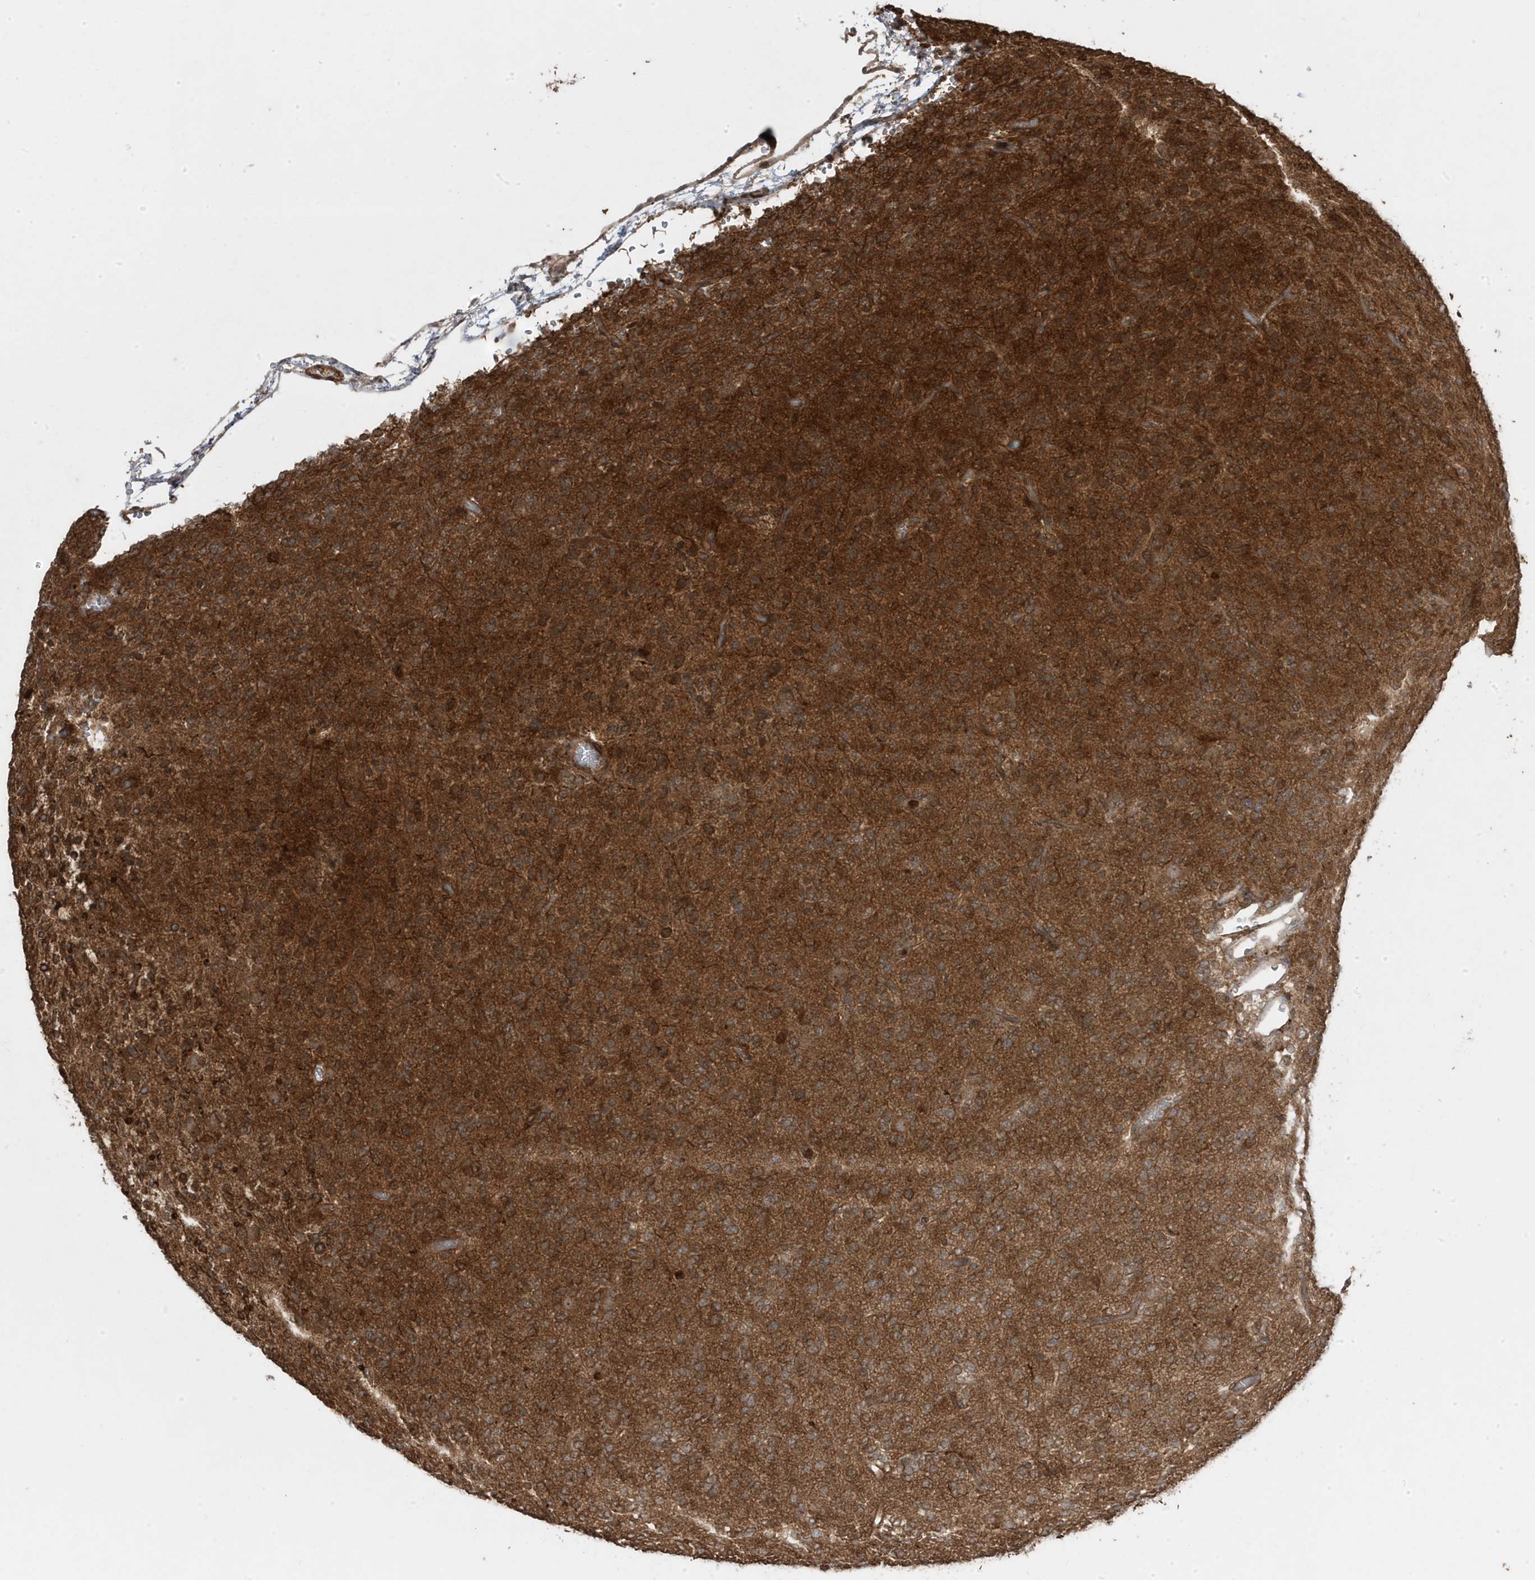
{"staining": {"intensity": "strong", "quantity": ">75%", "location": "cytoplasmic/membranous"}, "tissue": "glioma", "cell_type": "Tumor cells", "image_type": "cancer", "snomed": [{"axis": "morphology", "description": "Glioma, malignant, Low grade"}, {"axis": "topography", "description": "Brain"}], "caption": "This photomicrograph displays glioma stained with immunohistochemistry (IHC) to label a protein in brown. The cytoplasmic/membranous of tumor cells show strong positivity for the protein. Nuclei are counter-stained blue.", "gene": "ASAP1", "patient": {"sex": "male", "age": 38}}